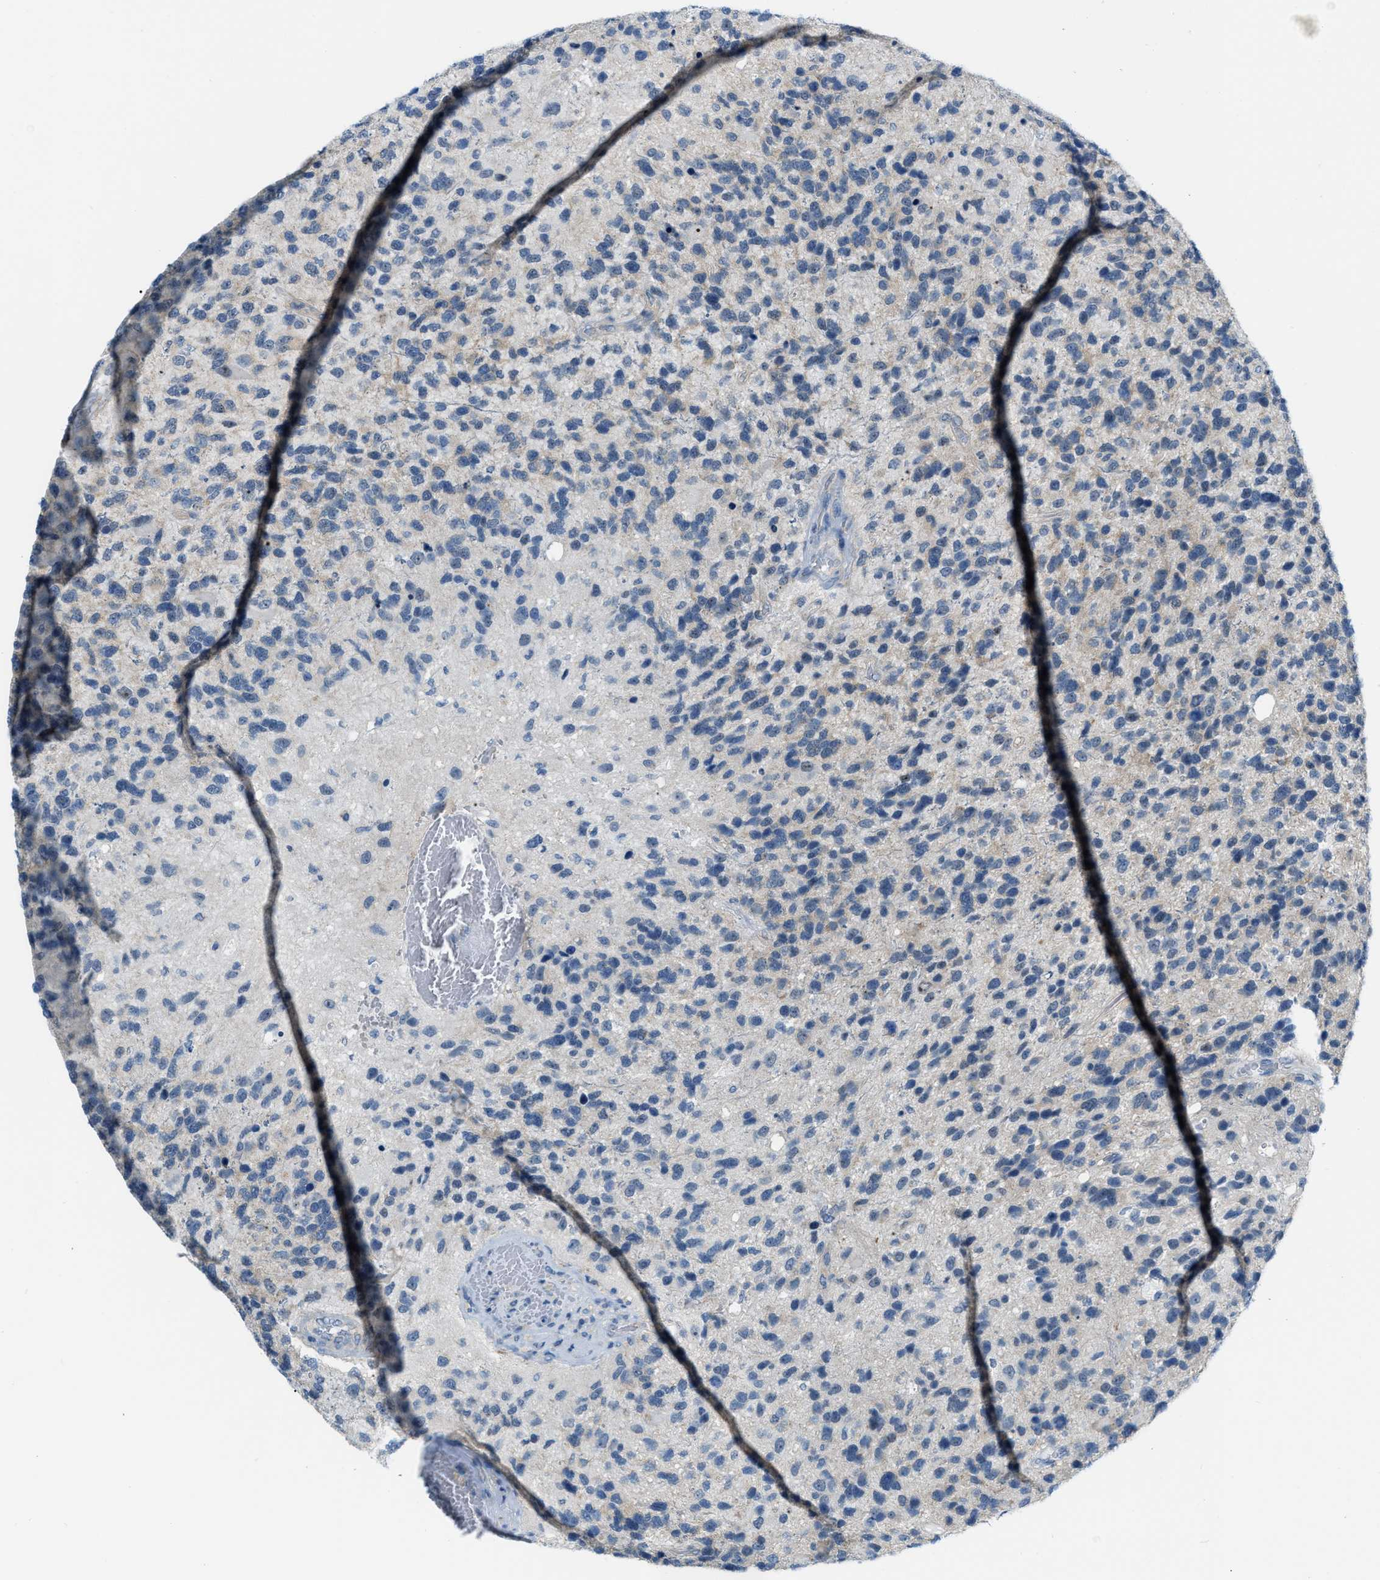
{"staining": {"intensity": "negative", "quantity": "none", "location": "none"}, "tissue": "glioma", "cell_type": "Tumor cells", "image_type": "cancer", "snomed": [{"axis": "morphology", "description": "Glioma, malignant, High grade"}, {"axis": "topography", "description": "Brain"}], "caption": "A high-resolution photomicrograph shows immunohistochemistry staining of glioma, which reveals no significant staining in tumor cells.", "gene": "PHRF1", "patient": {"sex": "female", "age": 58}}